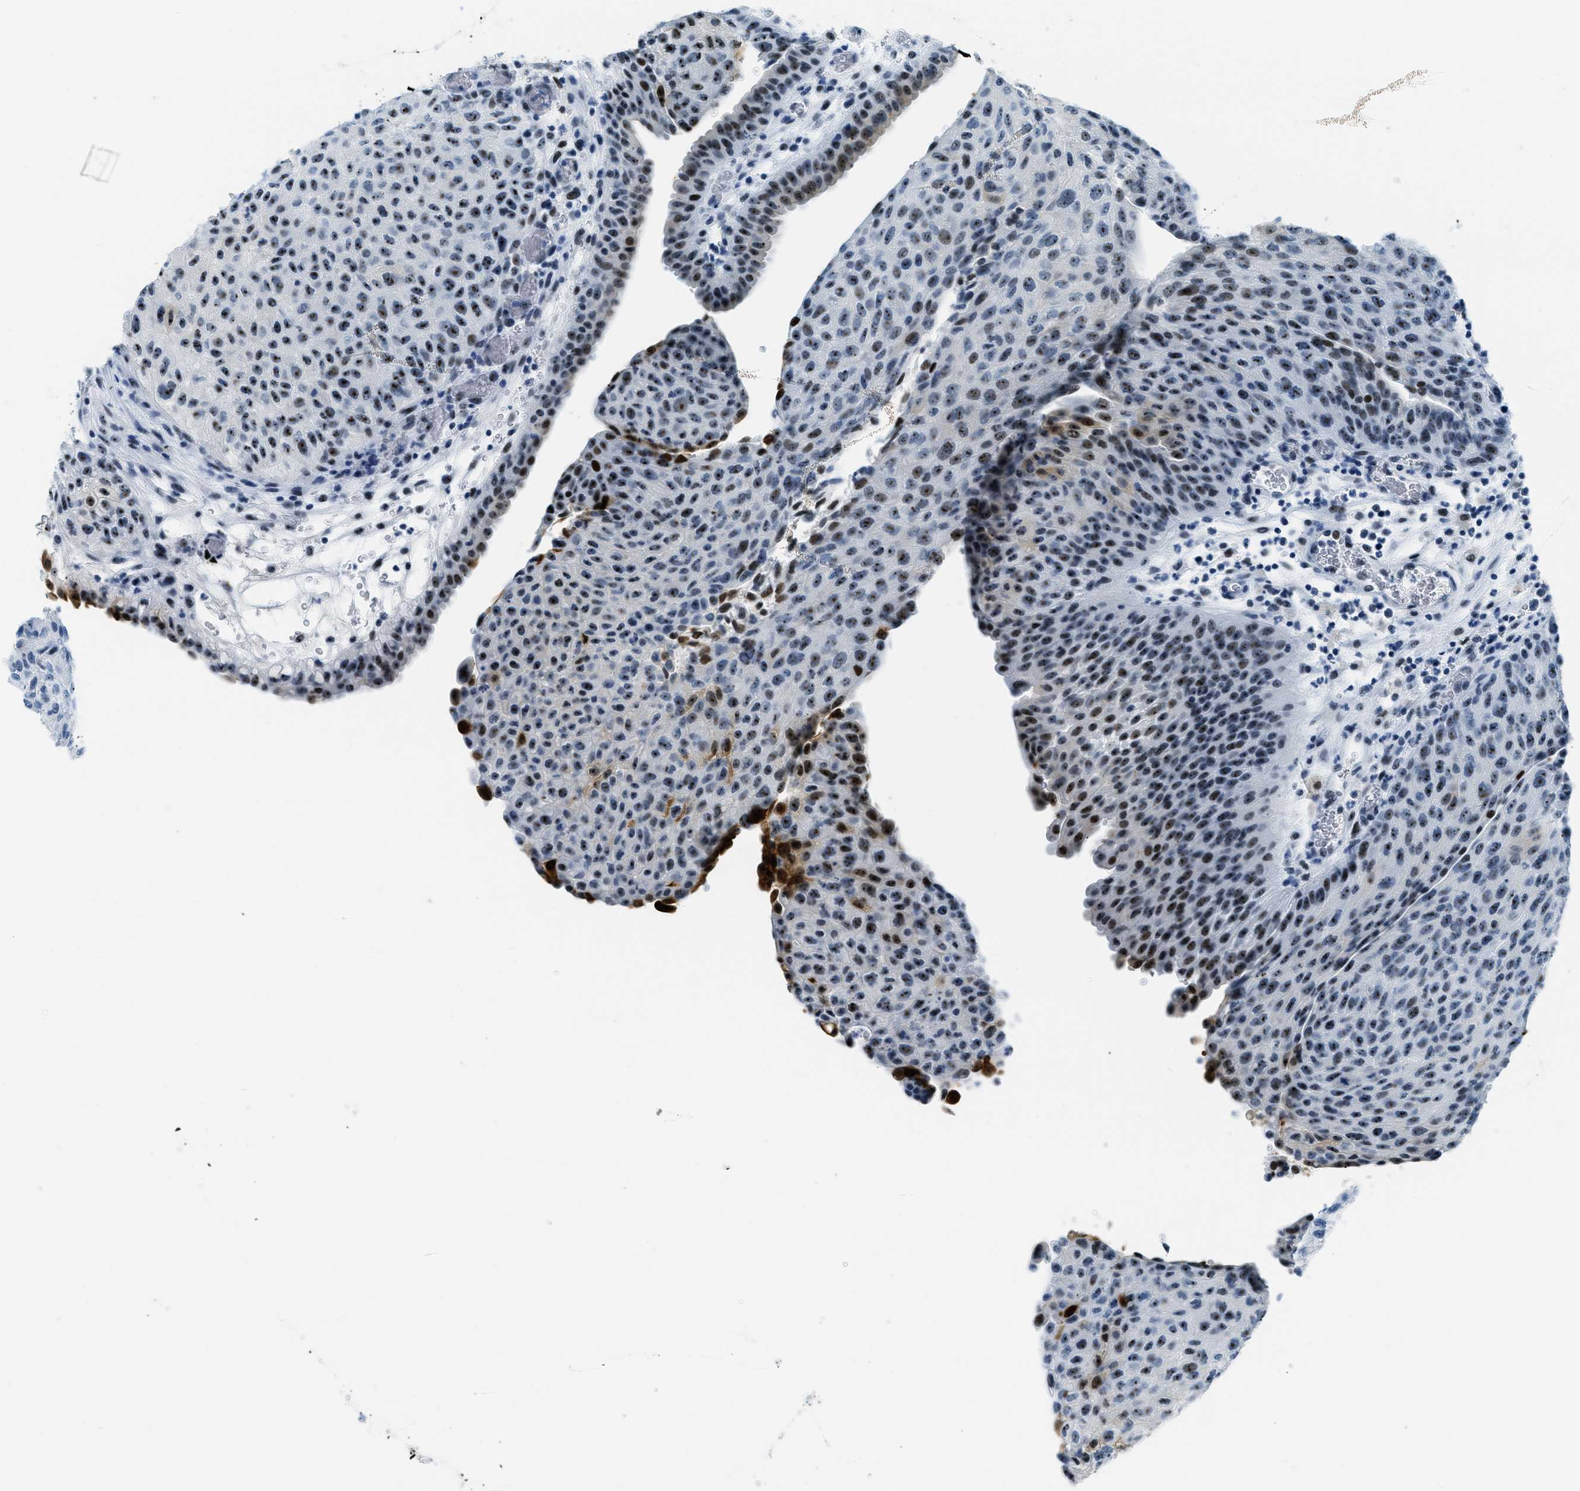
{"staining": {"intensity": "moderate", "quantity": ">75%", "location": "nuclear"}, "tissue": "urothelial cancer", "cell_type": "Tumor cells", "image_type": "cancer", "snomed": [{"axis": "morphology", "description": "Urothelial carcinoma, Low grade"}, {"axis": "morphology", "description": "Urothelial carcinoma, High grade"}, {"axis": "topography", "description": "Urinary bladder"}], "caption": "The photomicrograph exhibits a brown stain indicating the presence of a protein in the nuclear of tumor cells in urothelial cancer. Nuclei are stained in blue.", "gene": "PLA2G2A", "patient": {"sex": "male", "age": 35}}